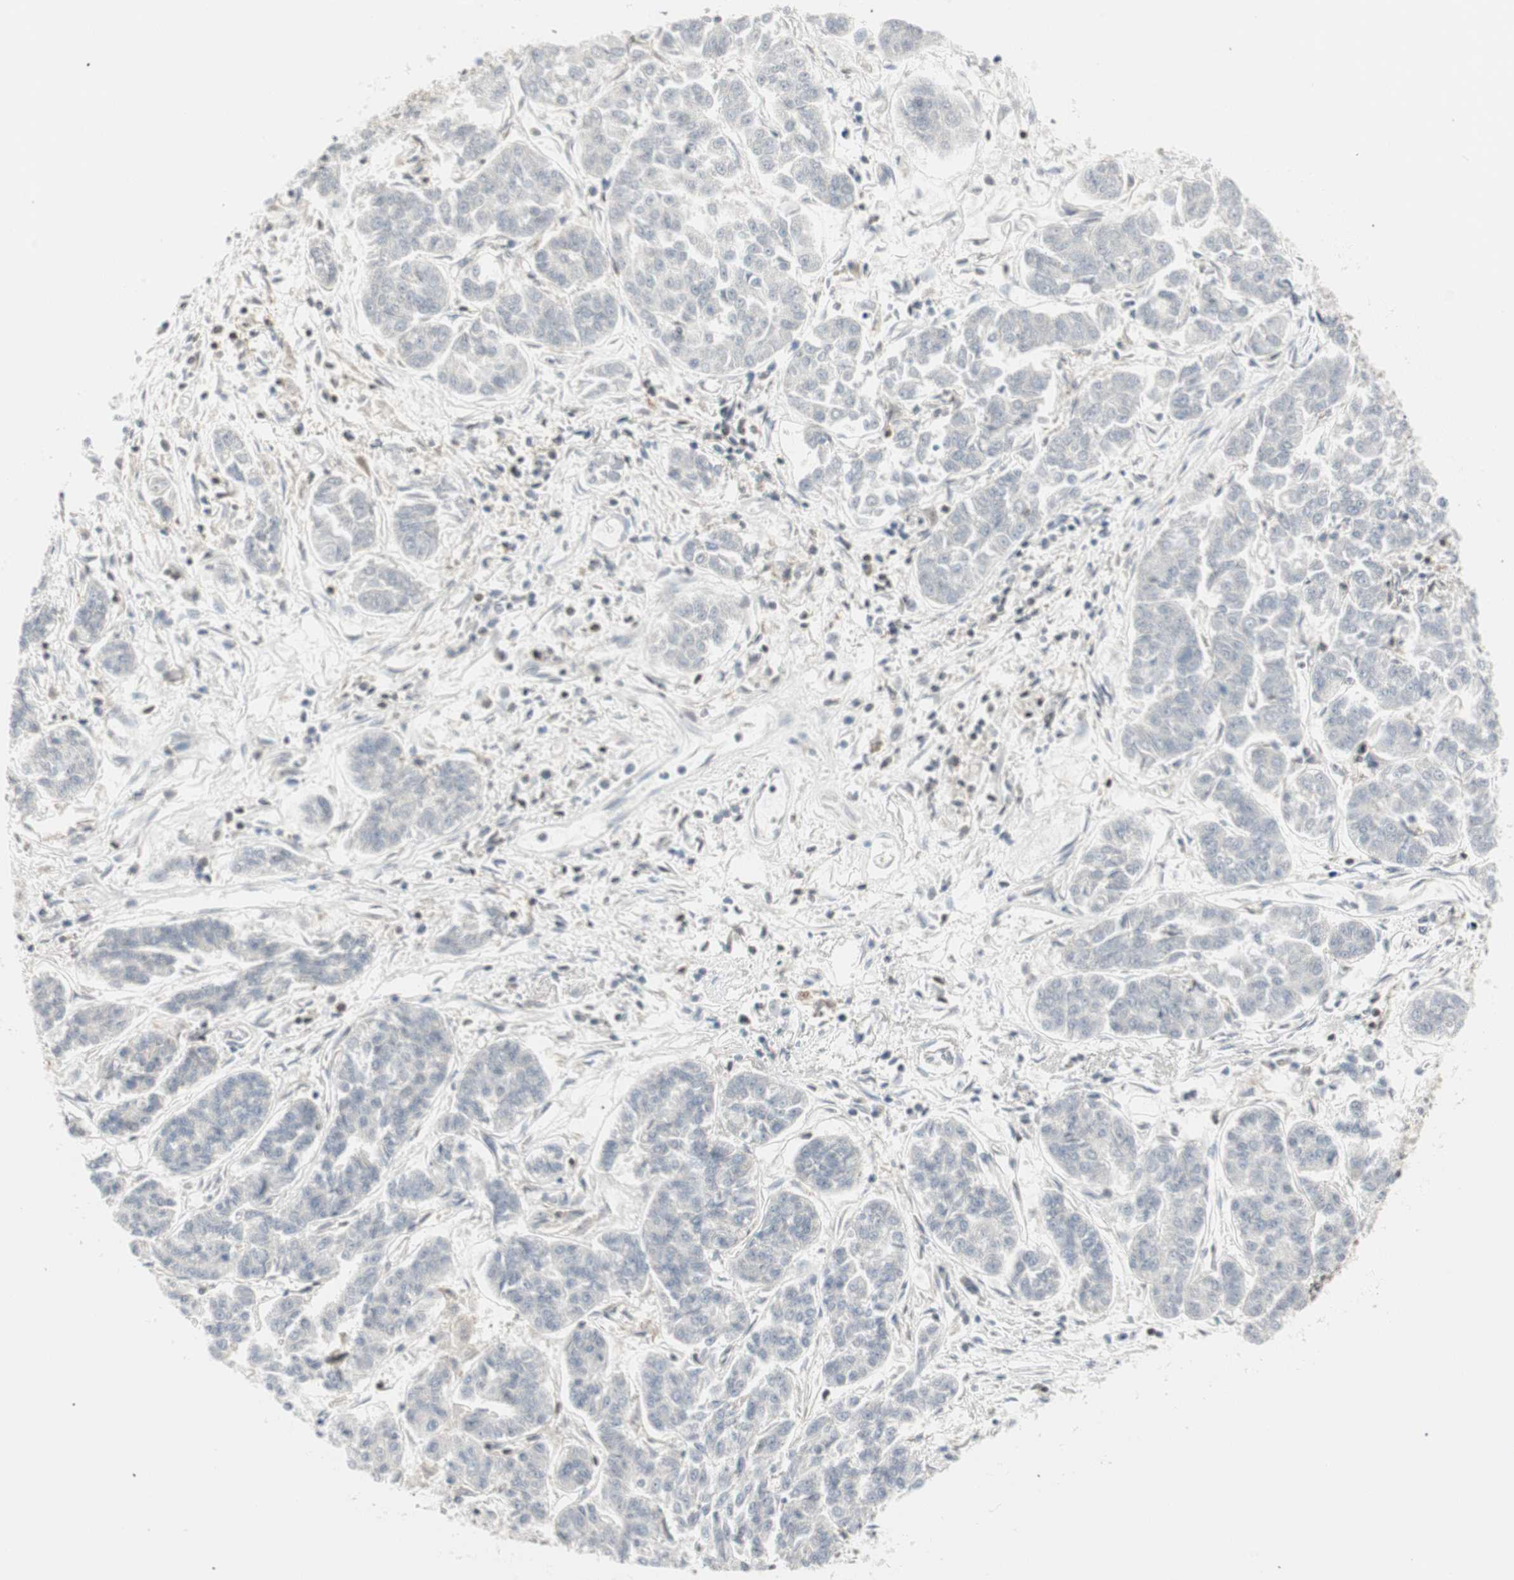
{"staining": {"intensity": "negative", "quantity": "none", "location": "none"}, "tissue": "lung cancer", "cell_type": "Tumor cells", "image_type": "cancer", "snomed": [{"axis": "morphology", "description": "Adenocarcinoma, NOS"}, {"axis": "topography", "description": "Lung"}], "caption": "This is an immunohistochemistry image of lung adenocarcinoma. There is no staining in tumor cells.", "gene": "PPP1CA", "patient": {"sex": "male", "age": 84}}